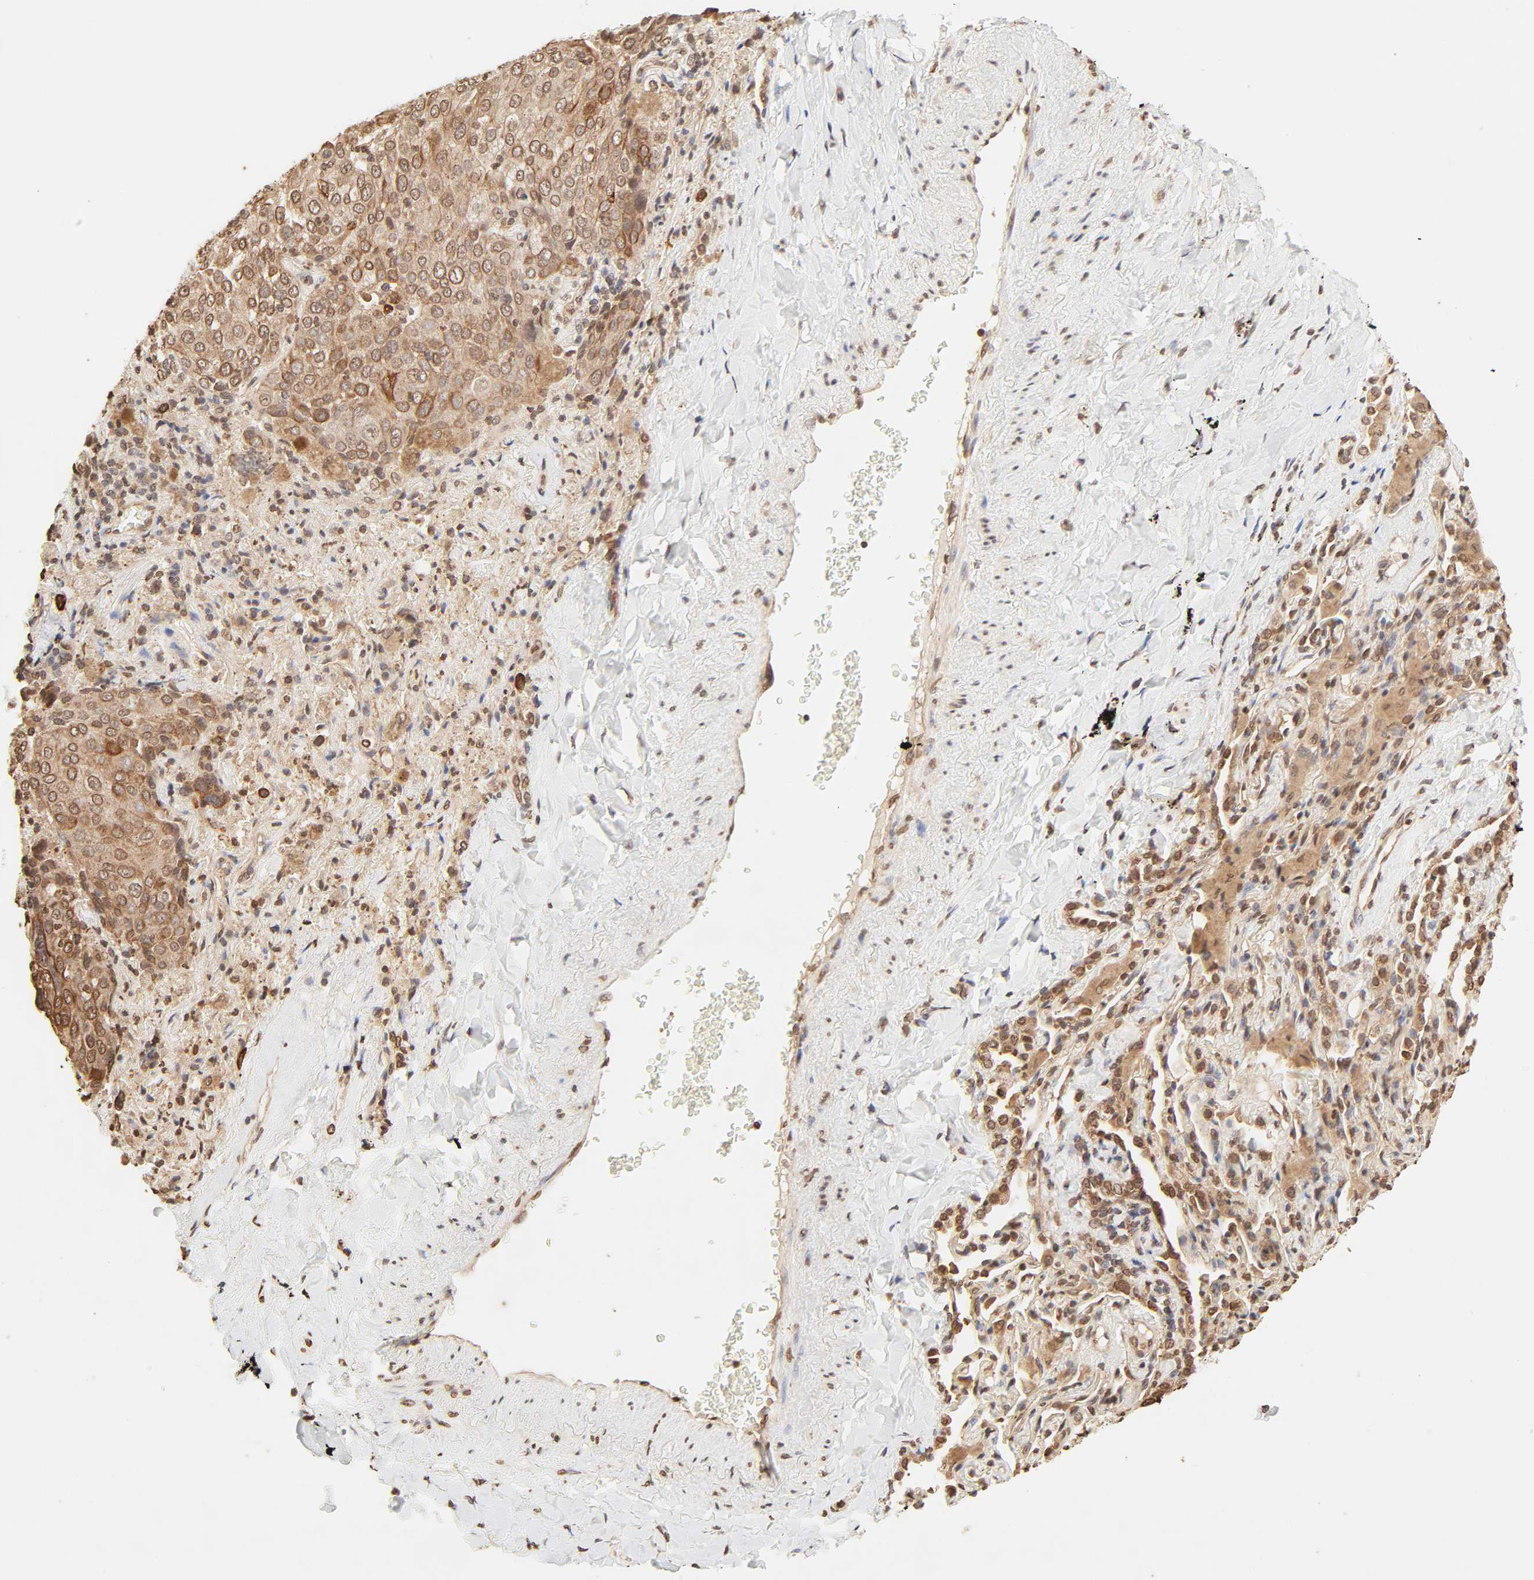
{"staining": {"intensity": "strong", "quantity": ">75%", "location": "cytoplasmic/membranous,nuclear"}, "tissue": "lung cancer", "cell_type": "Tumor cells", "image_type": "cancer", "snomed": [{"axis": "morphology", "description": "Squamous cell carcinoma, NOS"}, {"axis": "topography", "description": "Lung"}], "caption": "Lung cancer (squamous cell carcinoma) stained with a protein marker shows strong staining in tumor cells.", "gene": "TBL1X", "patient": {"sex": "male", "age": 54}}